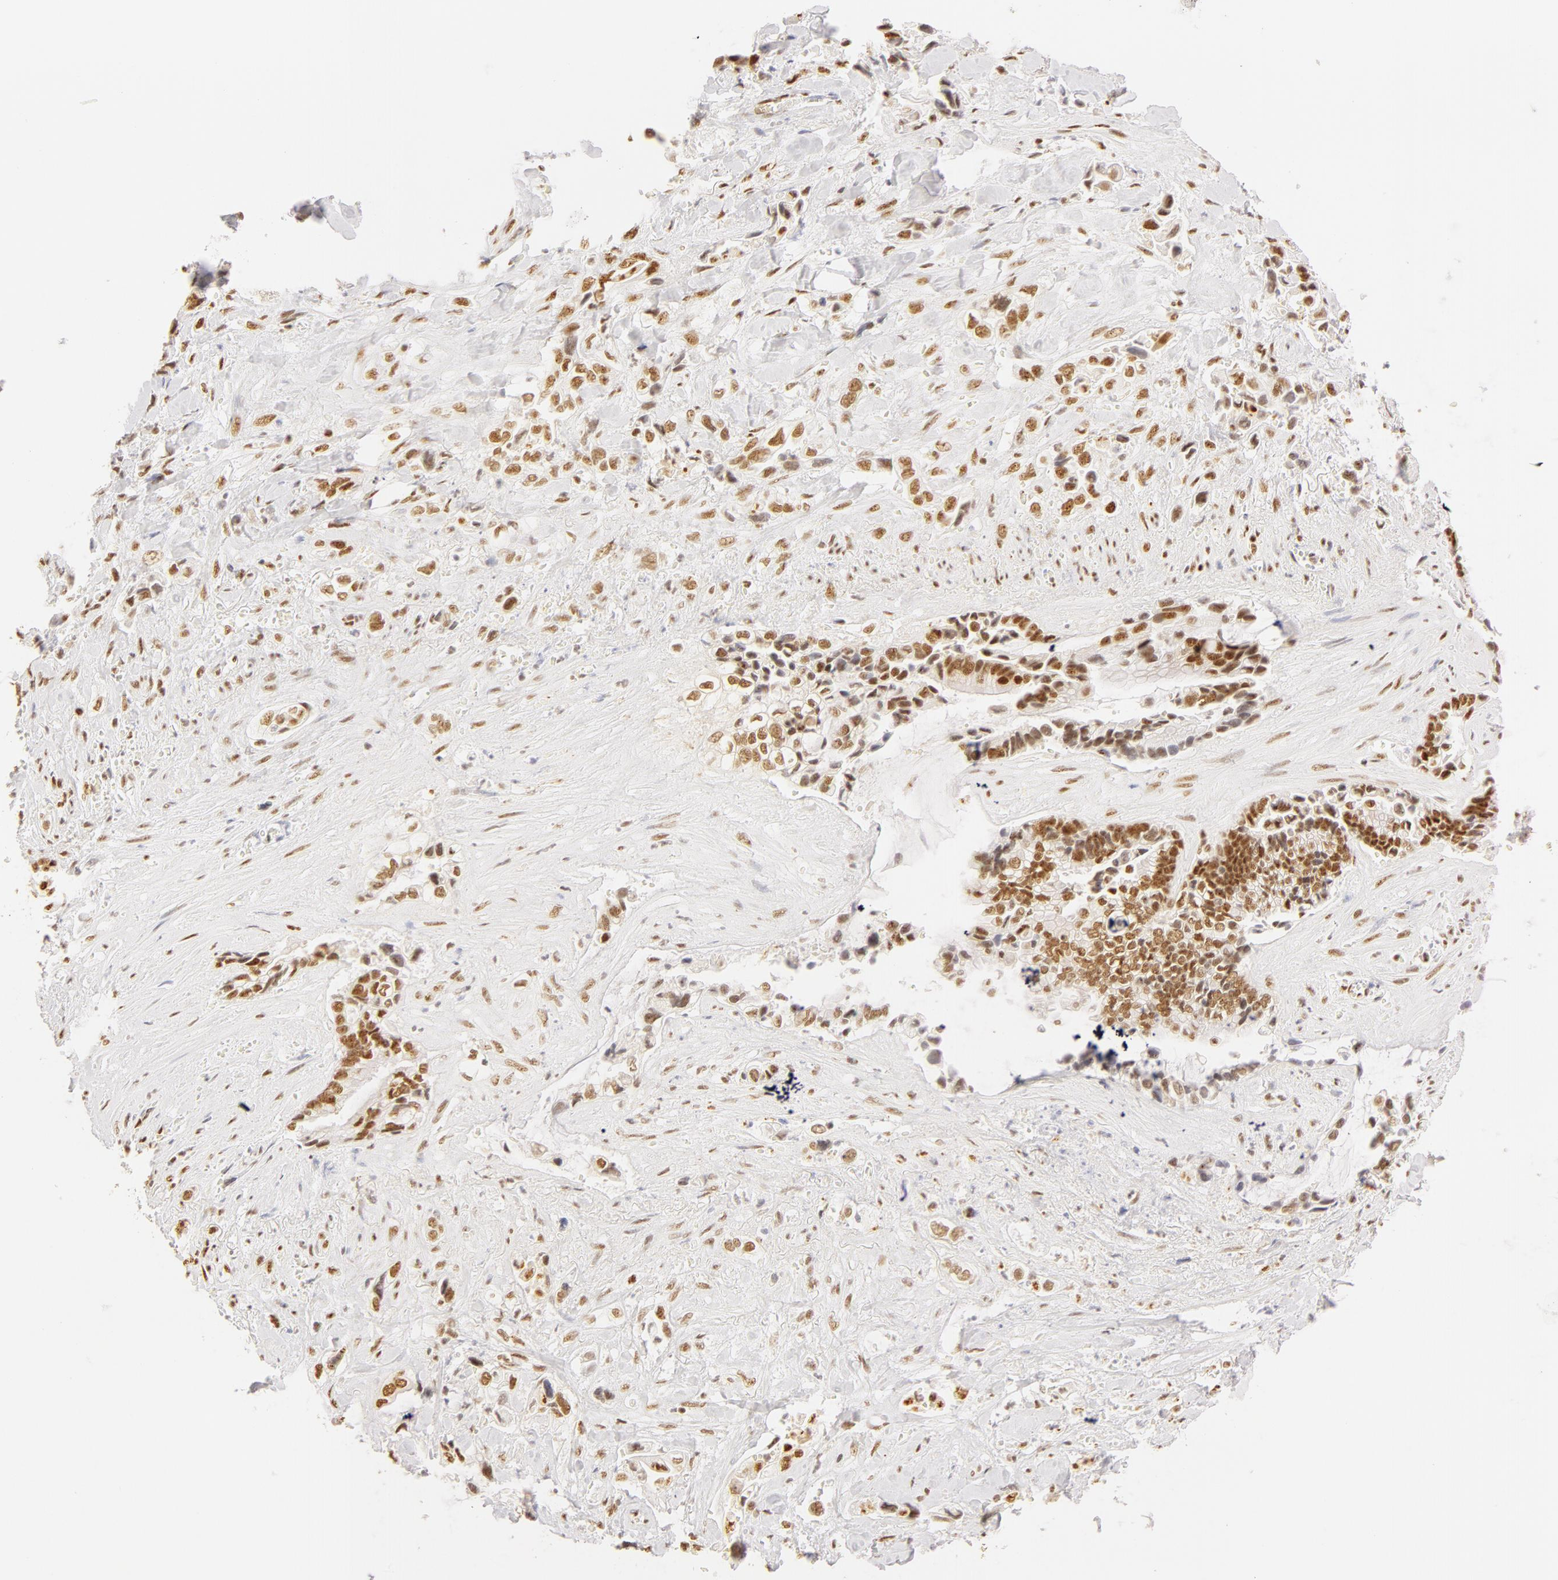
{"staining": {"intensity": "moderate", "quantity": ">75%", "location": "nuclear"}, "tissue": "pancreatic cancer", "cell_type": "Tumor cells", "image_type": "cancer", "snomed": [{"axis": "morphology", "description": "Adenocarcinoma, NOS"}, {"axis": "topography", "description": "Pancreas"}], "caption": "Moderate nuclear positivity is seen in about >75% of tumor cells in pancreatic cancer. (Stains: DAB in brown, nuclei in blue, Microscopy: brightfield microscopy at high magnification).", "gene": "RBM39", "patient": {"sex": "male", "age": 69}}